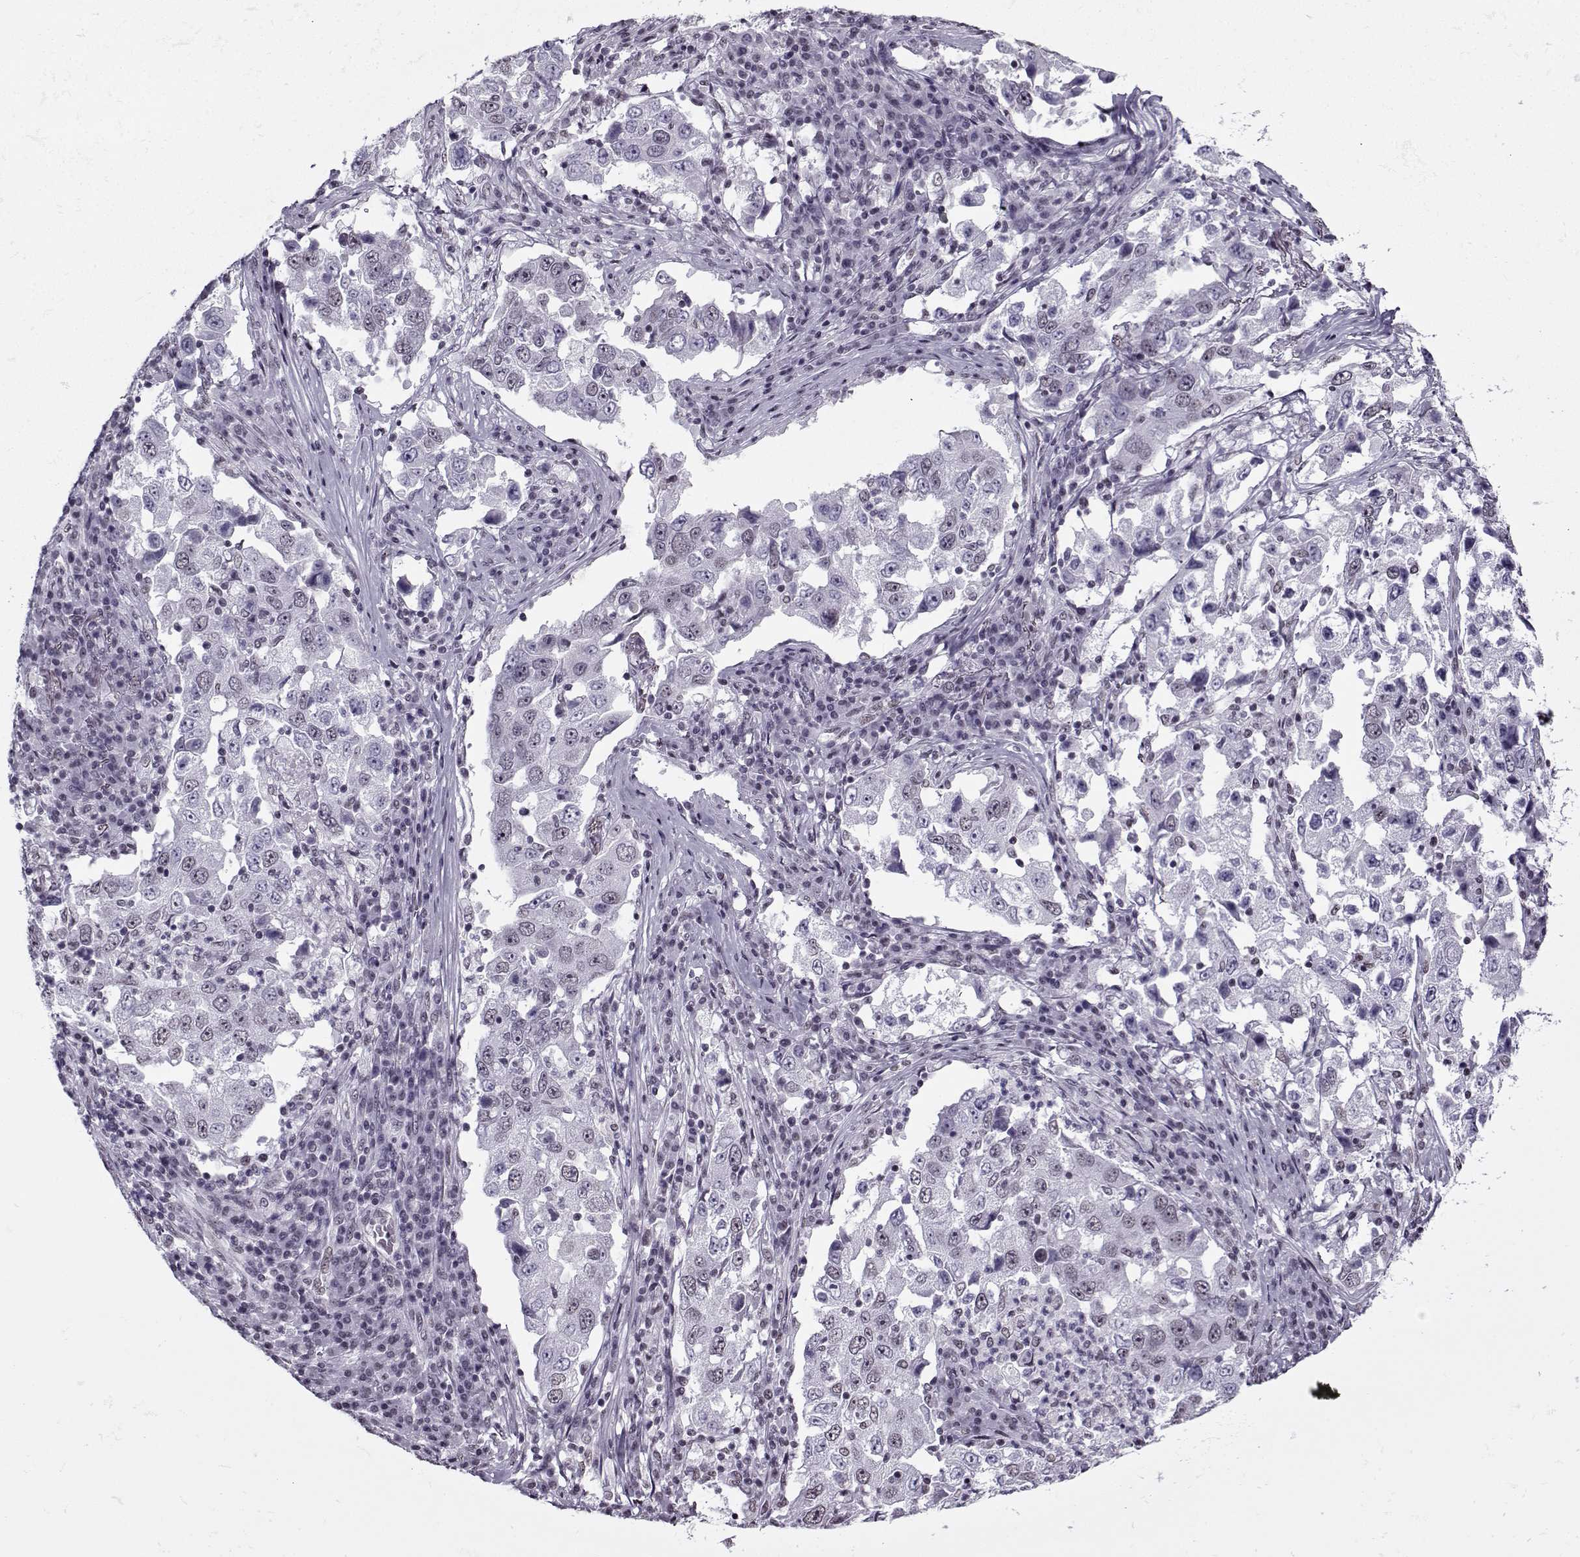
{"staining": {"intensity": "negative", "quantity": "none", "location": "none"}, "tissue": "lung cancer", "cell_type": "Tumor cells", "image_type": "cancer", "snomed": [{"axis": "morphology", "description": "Adenocarcinoma, NOS"}, {"axis": "topography", "description": "Lung"}], "caption": "This is an immunohistochemistry micrograph of lung cancer (adenocarcinoma). There is no staining in tumor cells.", "gene": "PRMT8", "patient": {"sex": "male", "age": 73}}